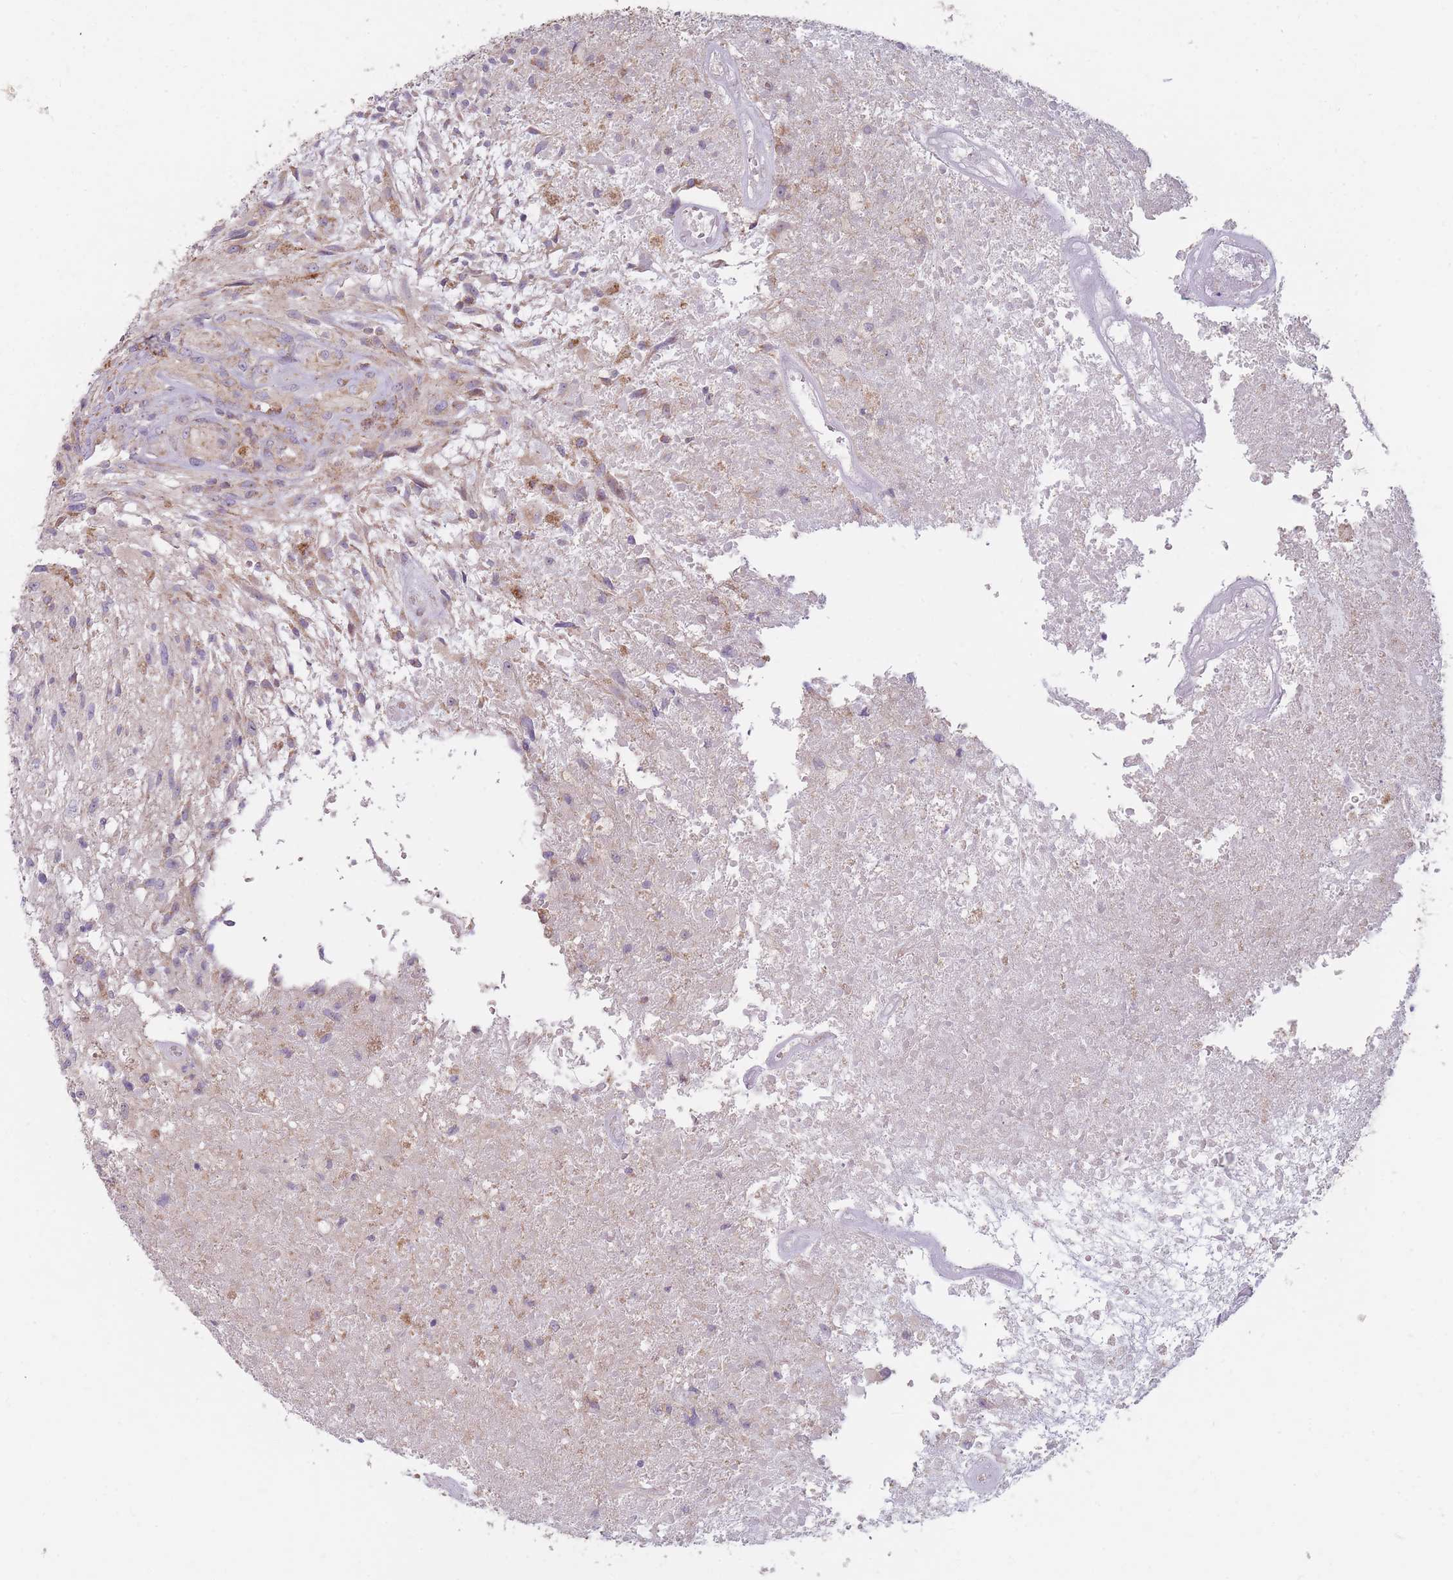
{"staining": {"intensity": "negative", "quantity": "none", "location": "none"}, "tissue": "glioma", "cell_type": "Tumor cells", "image_type": "cancer", "snomed": [{"axis": "morphology", "description": "Glioma, malignant, High grade"}, {"axis": "topography", "description": "Brain"}], "caption": "IHC of malignant glioma (high-grade) reveals no positivity in tumor cells. (Stains: DAB immunohistochemistry with hematoxylin counter stain, Microscopy: brightfield microscopy at high magnification).", "gene": "NDUFA9", "patient": {"sex": "male", "age": 56}}